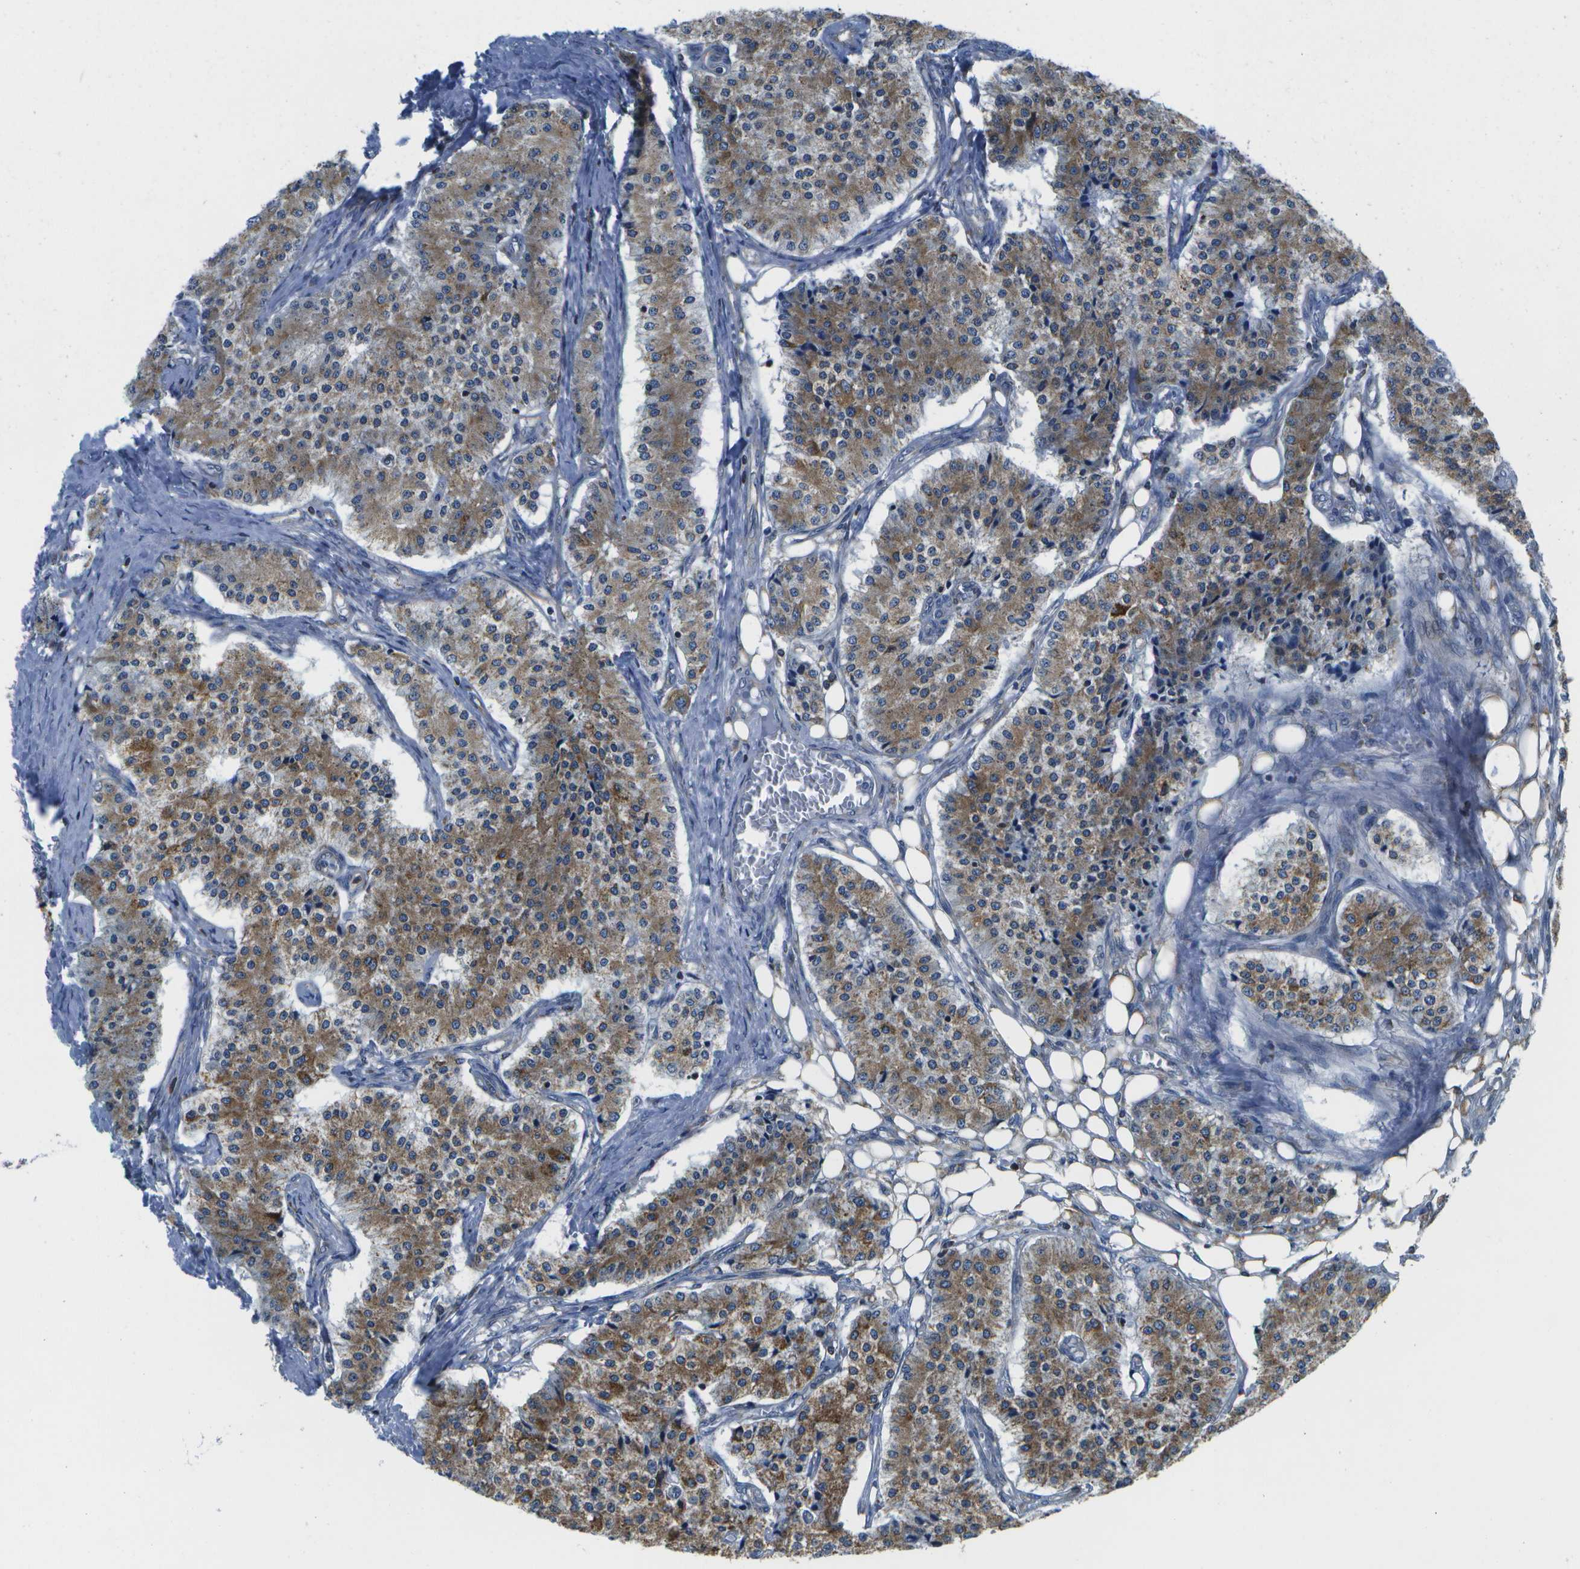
{"staining": {"intensity": "moderate", "quantity": ">75%", "location": "cytoplasmic/membranous"}, "tissue": "carcinoid", "cell_type": "Tumor cells", "image_type": "cancer", "snomed": [{"axis": "morphology", "description": "Carcinoid, malignant, NOS"}, {"axis": "topography", "description": "Colon"}], "caption": "A brown stain highlights moderate cytoplasmic/membranous positivity of a protein in carcinoid (malignant) tumor cells.", "gene": "GDF5", "patient": {"sex": "female", "age": 52}}